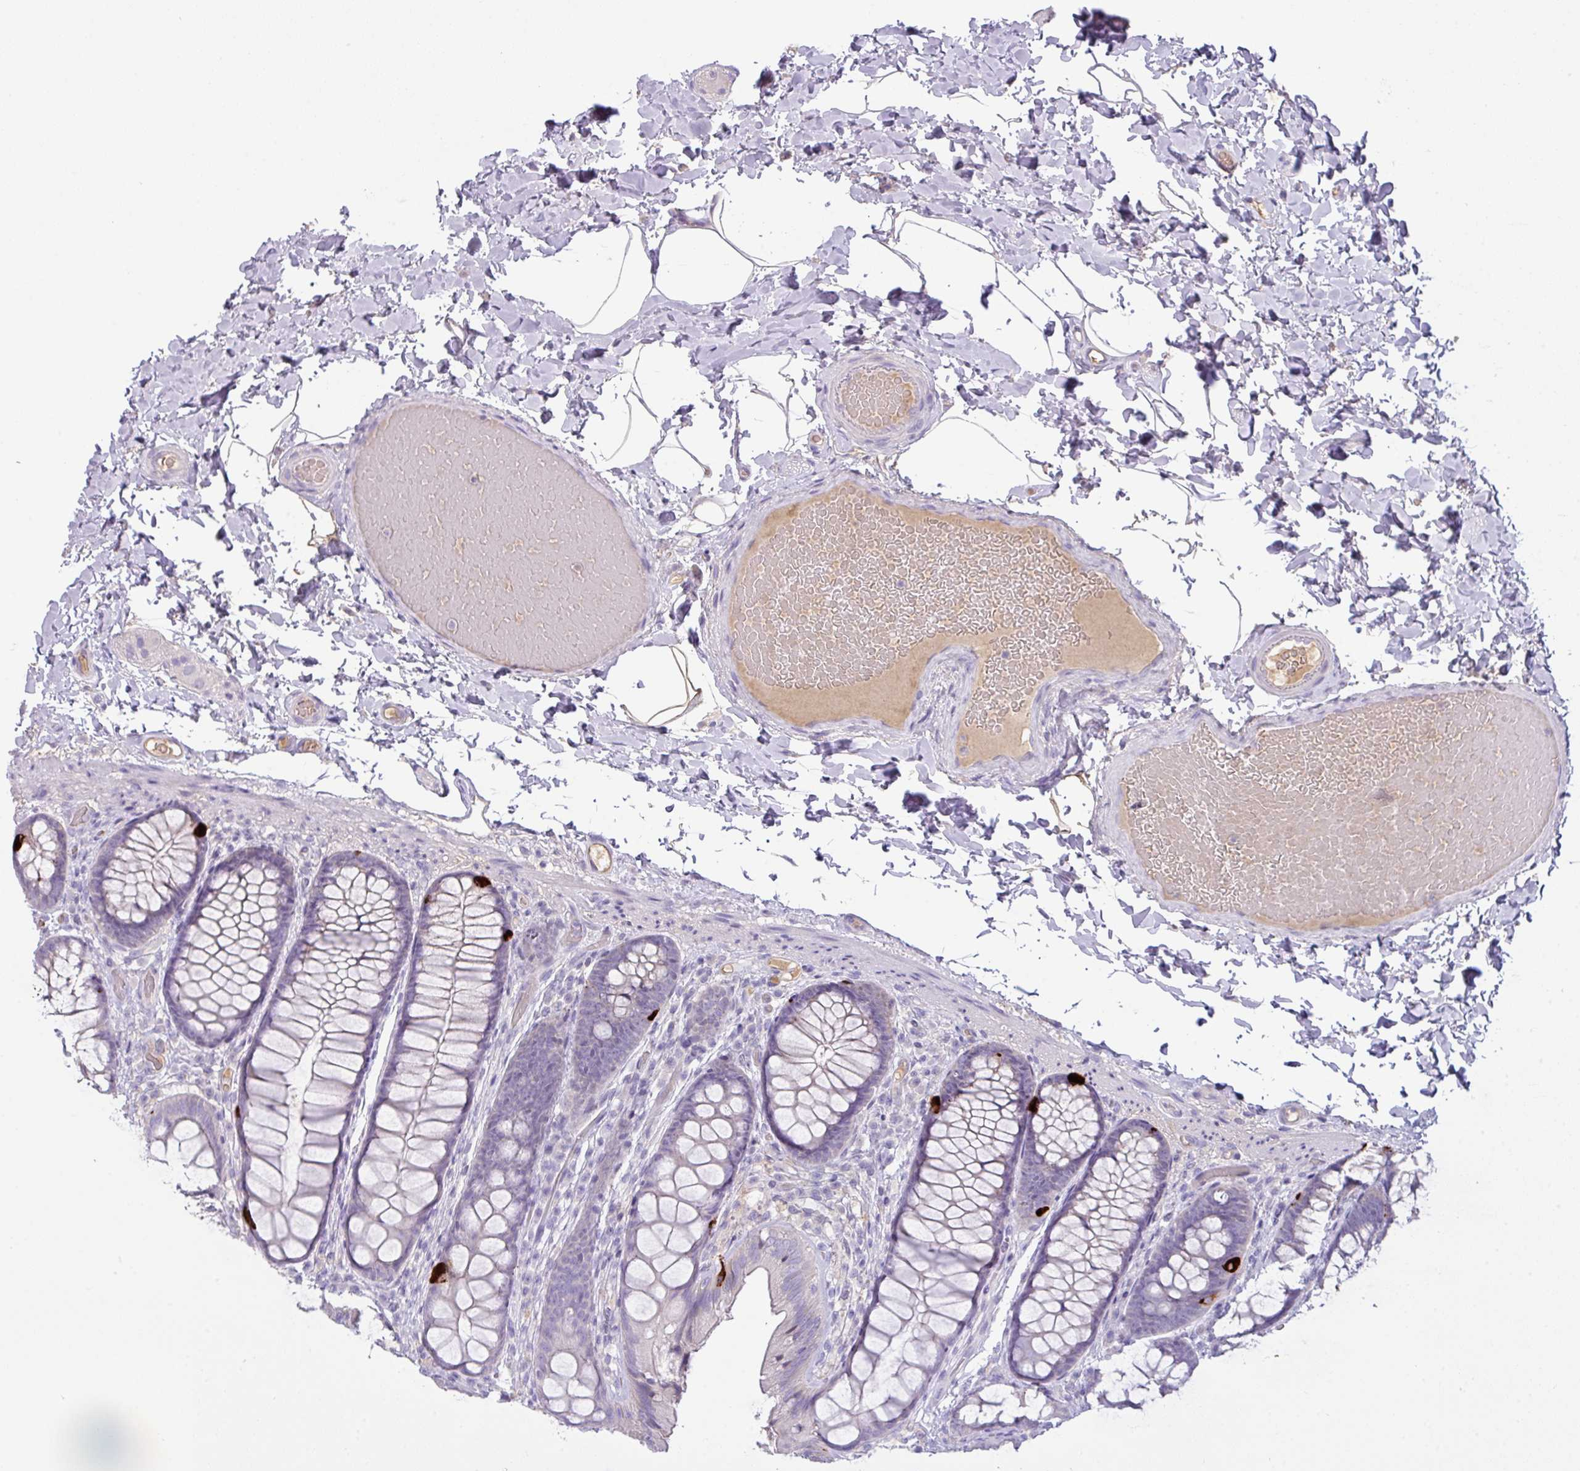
{"staining": {"intensity": "negative", "quantity": "none", "location": "none"}, "tissue": "colon", "cell_type": "Endothelial cells", "image_type": "normal", "snomed": [{"axis": "morphology", "description": "Normal tissue, NOS"}, {"axis": "topography", "description": "Colon"}], "caption": "Colon was stained to show a protein in brown. There is no significant positivity in endothelial cells. Brightfield microscopy of immunohistochemistry stained with DAB (3,3'-diaminobenzidine) (brown) and hematoxylin (blue), captured at high magnification.", "gene": "OR6C6", "patient": {"sex": "male", "age": 46}}